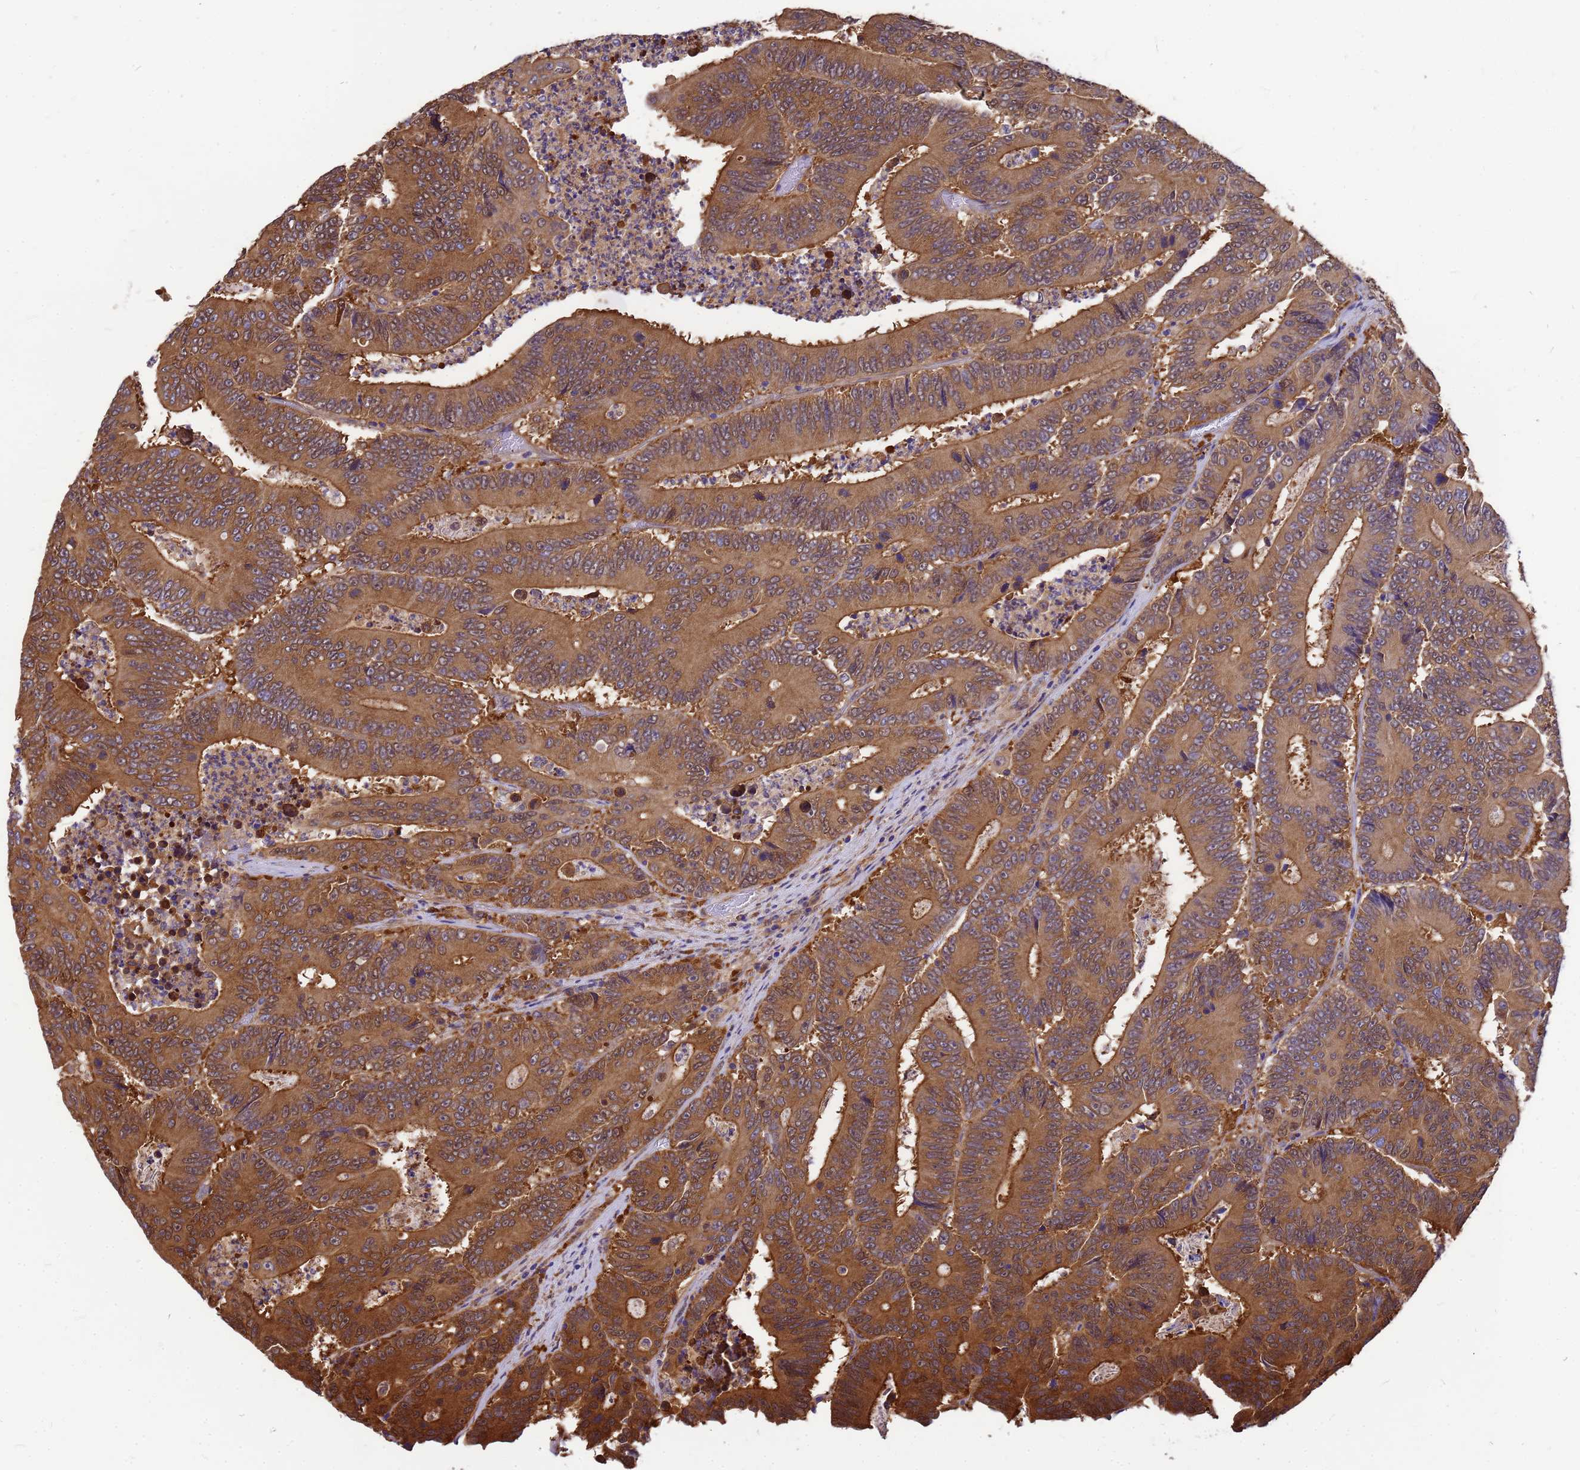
{"staining": {"intensity": "moderate", "quantity": ">75%", "location": "cytoplasmic/membranous"}, "tissue": "colorectal cancer", "cell_type": "Tumor cells", "image_type": "cancer", "snomed": [{"axis": "morphology", "description": "Adenocarcinoma, NOS"}, {"axis": "topography", "description": "Colon"}], "caption": "IHC (DAB (3,3'-diaminobenzidine)) staining of human colorectal adenocarcinoma displays moderate cytoplasmic/membranous protein positivity in approximately >75% of tumor cells. (IHC, brightfield microscopy, high magnification).", "gene": "GID4", "patient": {"sex": "male", "age": 83}}